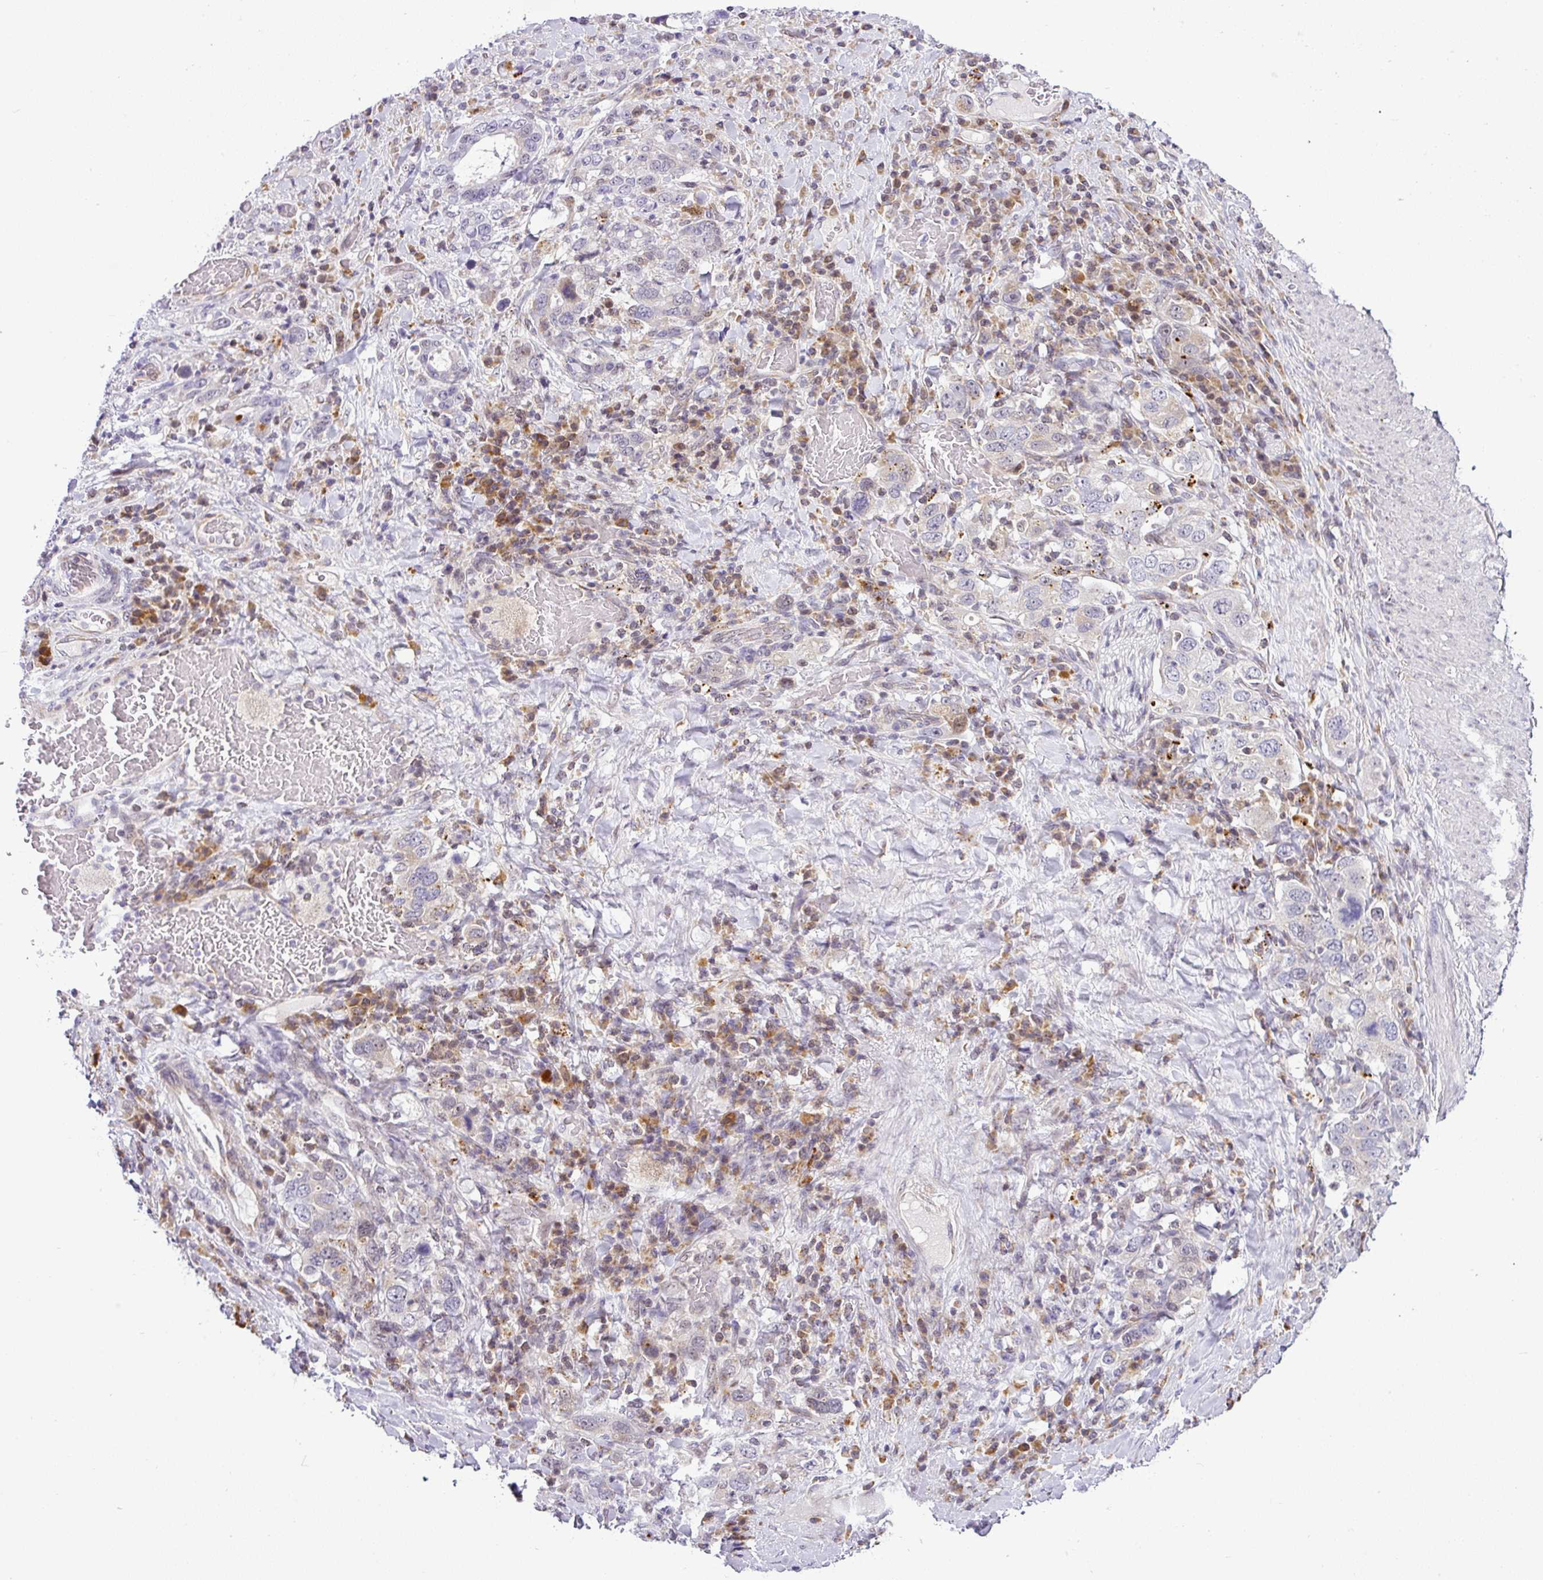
{"staining": {"intensity": "weak", "quantity": "25%-75%", "location": "cytoplasmic/membranous"}, "tissue": "stomach cancer", "cell_type": "Tumor cells", "image_type": "cancer", "snomed": [{"axis": "morphology", "description": "Adenocarcinoma, NOS"}, {"axis": "topography", "description": "Stomach, upper"}, {"axis": "topography", "description": "Stomach"}], "caption": "Protein analysis of stomach cancer tissue displays weak cytoplasmic/membranous expression in approximately 25%-75% of tumor cells.", "gene": "NDUFB2", "patient": {"sex": "male", "age": 62}}